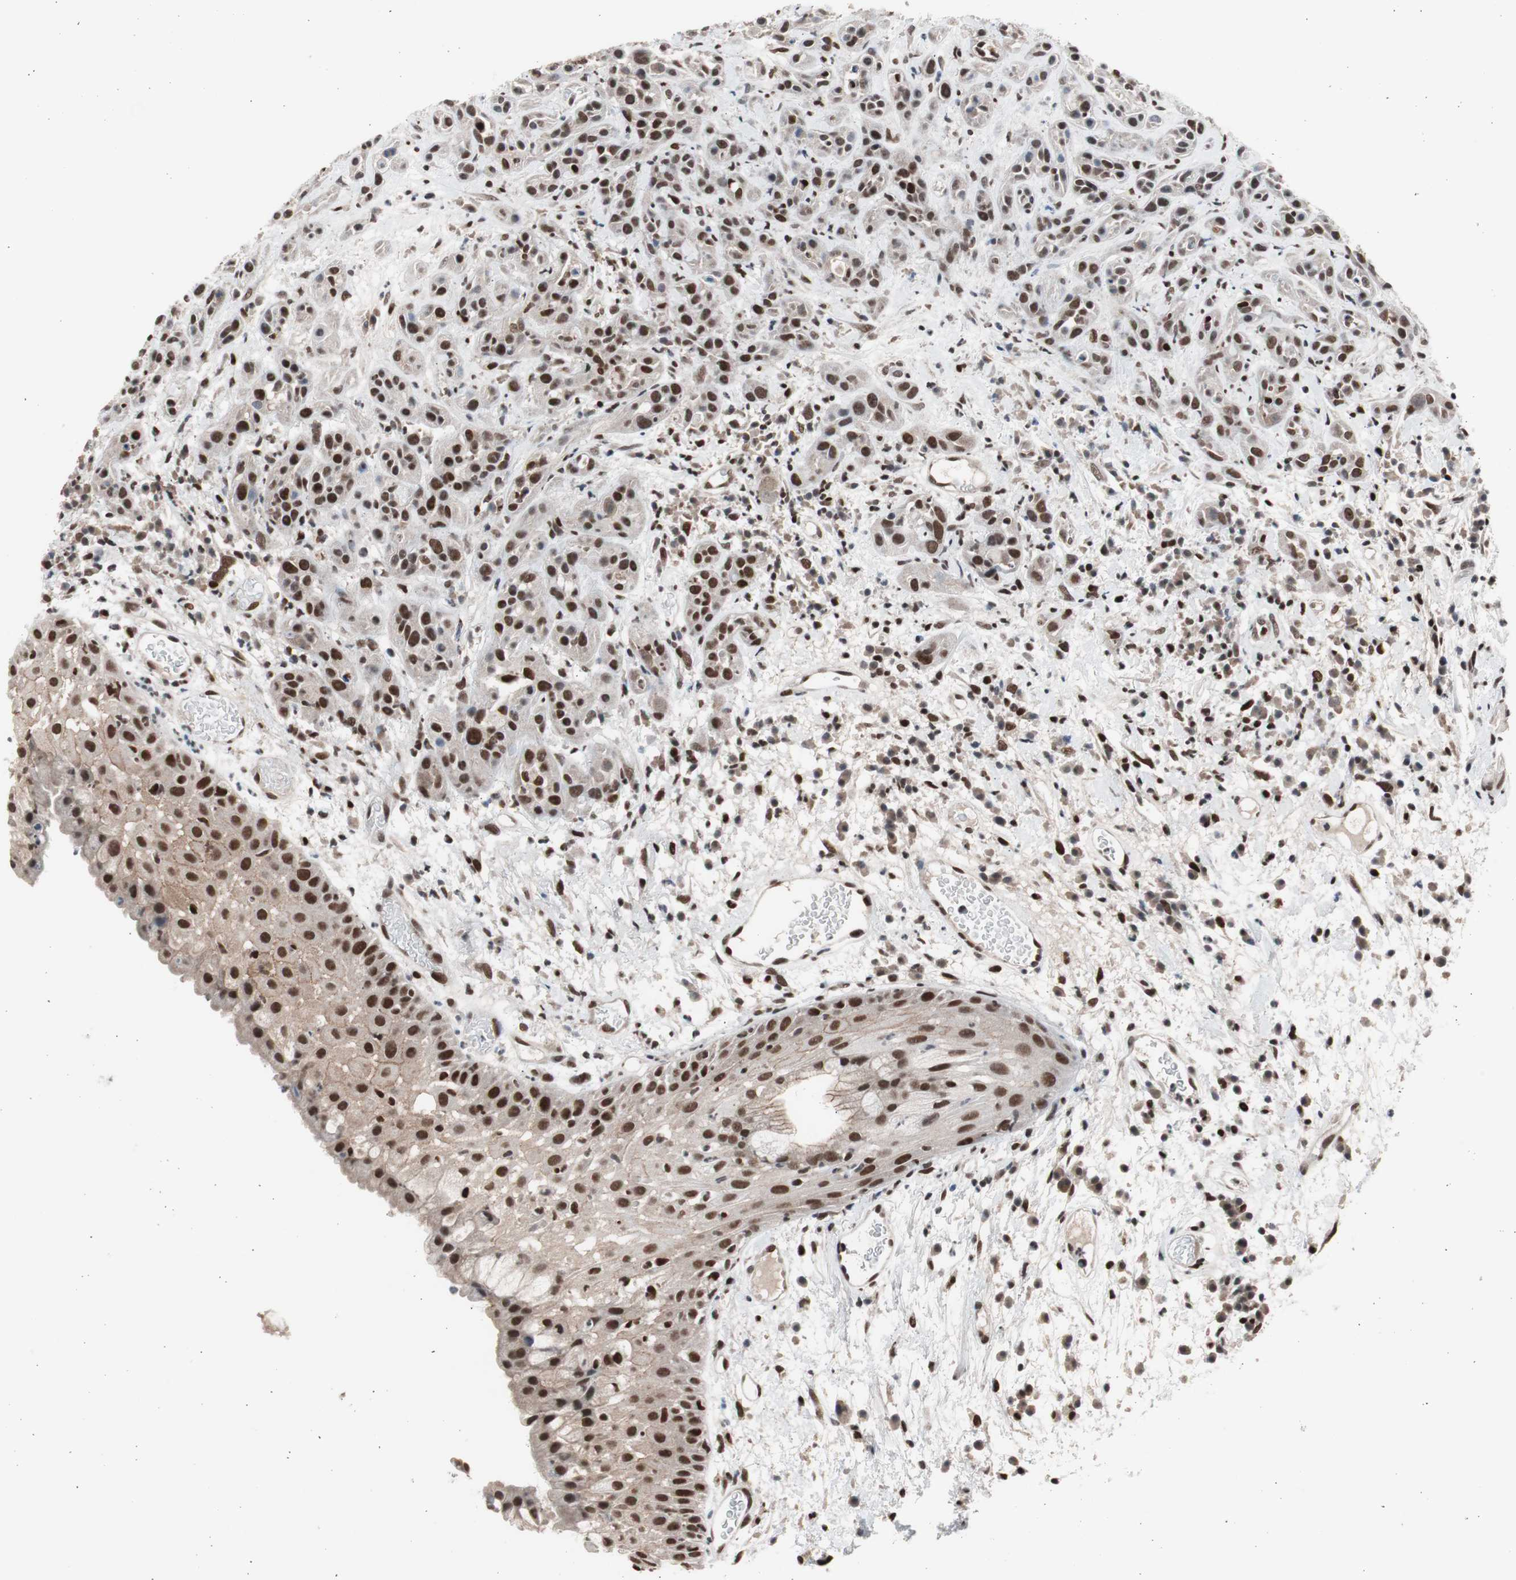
{"staining": {"intensity": "moderate", "quantity": ">75%", "location": "nuclear"}, "tissue": "head and neck cancer", "cell_type": "Tumor cells", "image_type": "cancer", "snomed": [{"axis": "morphology", "description": "Squamous cell carcinoma, NOS"}, {"axis": "topography", "description": "Head-Neck"}], "caption": "Immunohistochemistry image of head and neck cancer stained for a protein (brown), which demonstrates medium levels of moderate nuclear positivity in about >75% of tumor cells.", "gene": "RPA1", "patient": {"sex": "male", "age": 62}}